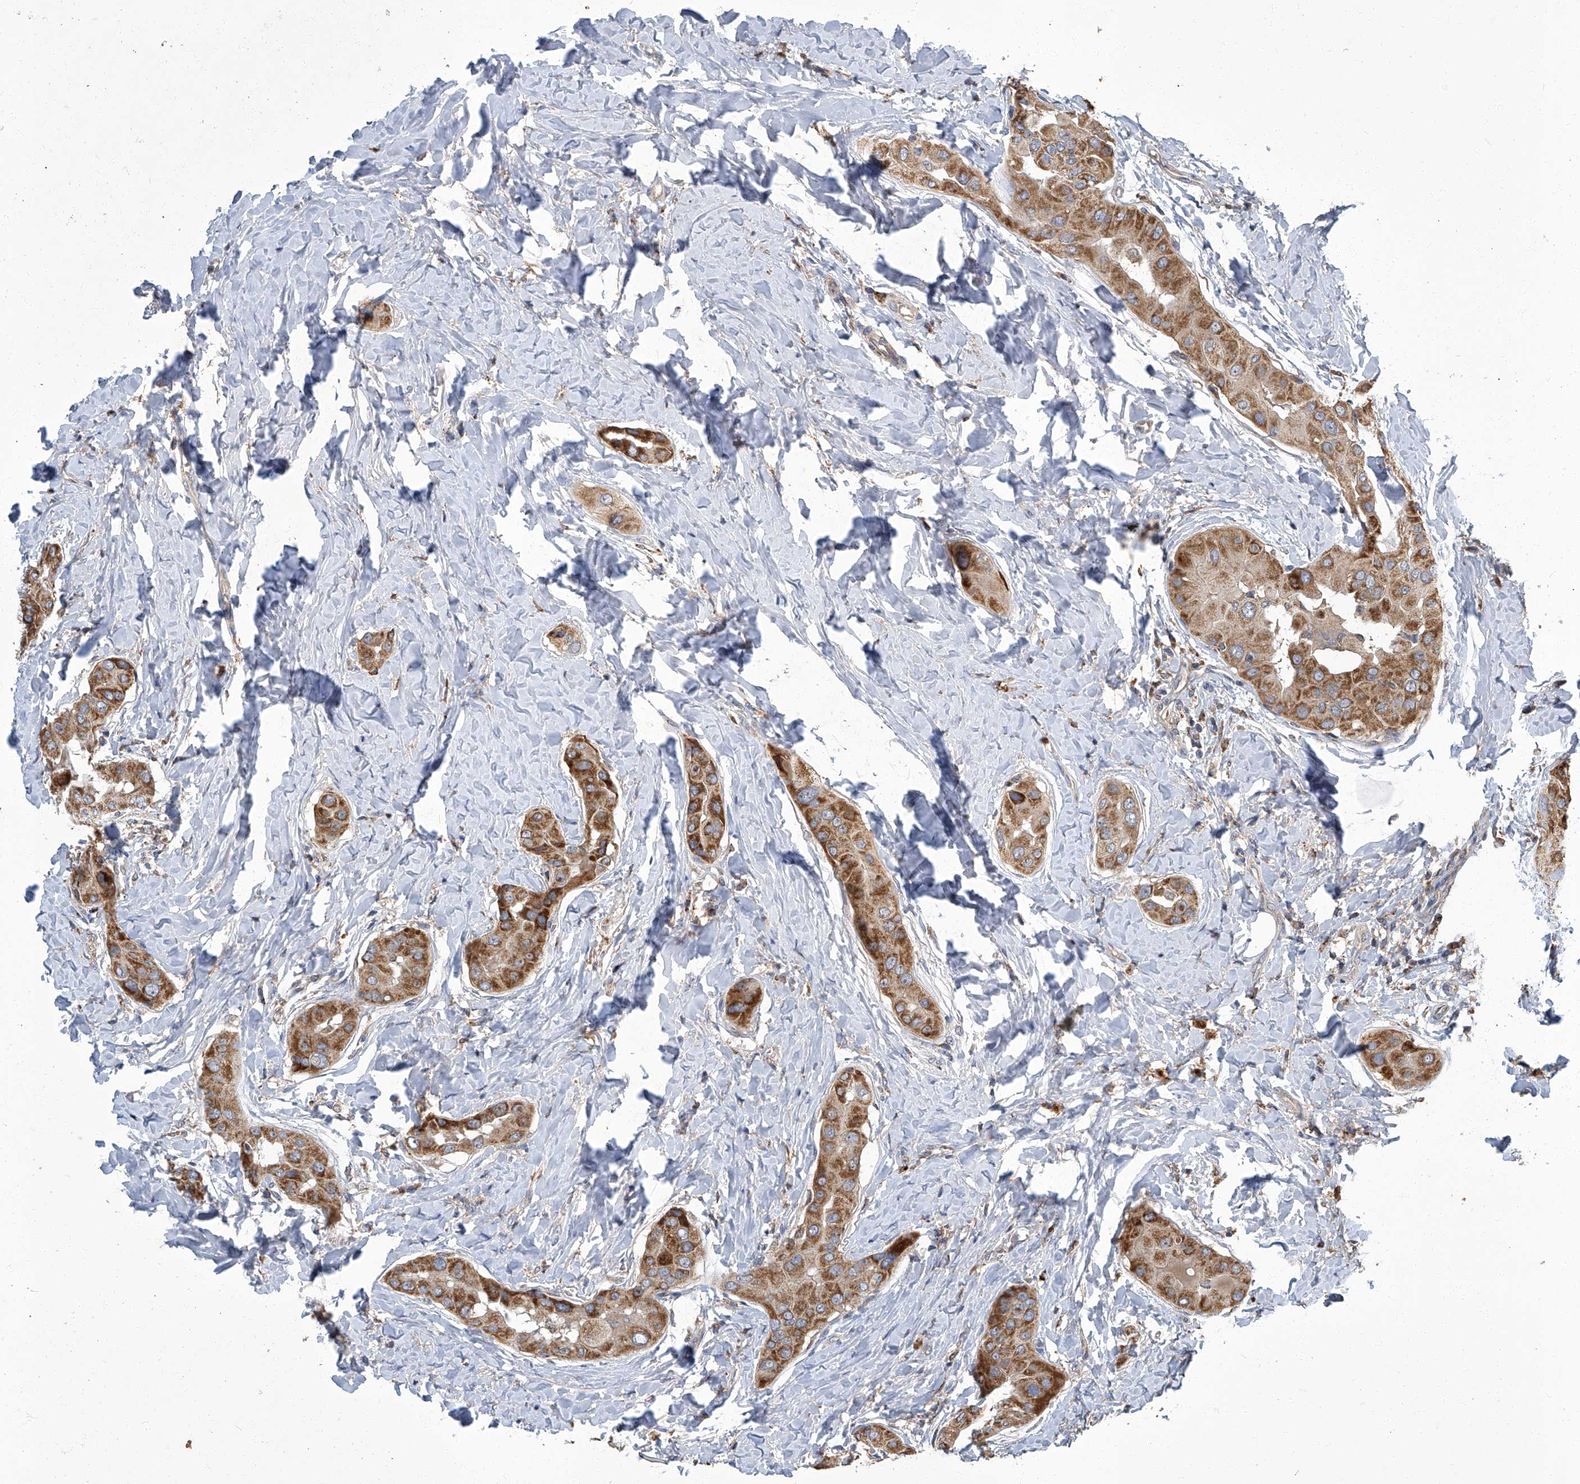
{"staining": {"intensity": "strong", "quantity": ">75%", "location": "cytoplasmic/membranous"}, "tissue": "thyroid cancer", "cell_type": "Tumor cells", "image_type": "cancer", "snomed": [{"axis": "morphology", "description": "Papillary adenocarcinoma, NOS"}, {"axis": "topography", "description": "Thyroid gland"}], "caption": "Thyroid cancer (papillary adenocarcinoma) was stained to show a protein in brown. There is high levels of strong cytoplasmic/membranous positivity in approximately >75% of tumor cells.", "gene": "TNFRSF13B", "patient": {"sex": "male", "age": 33}}